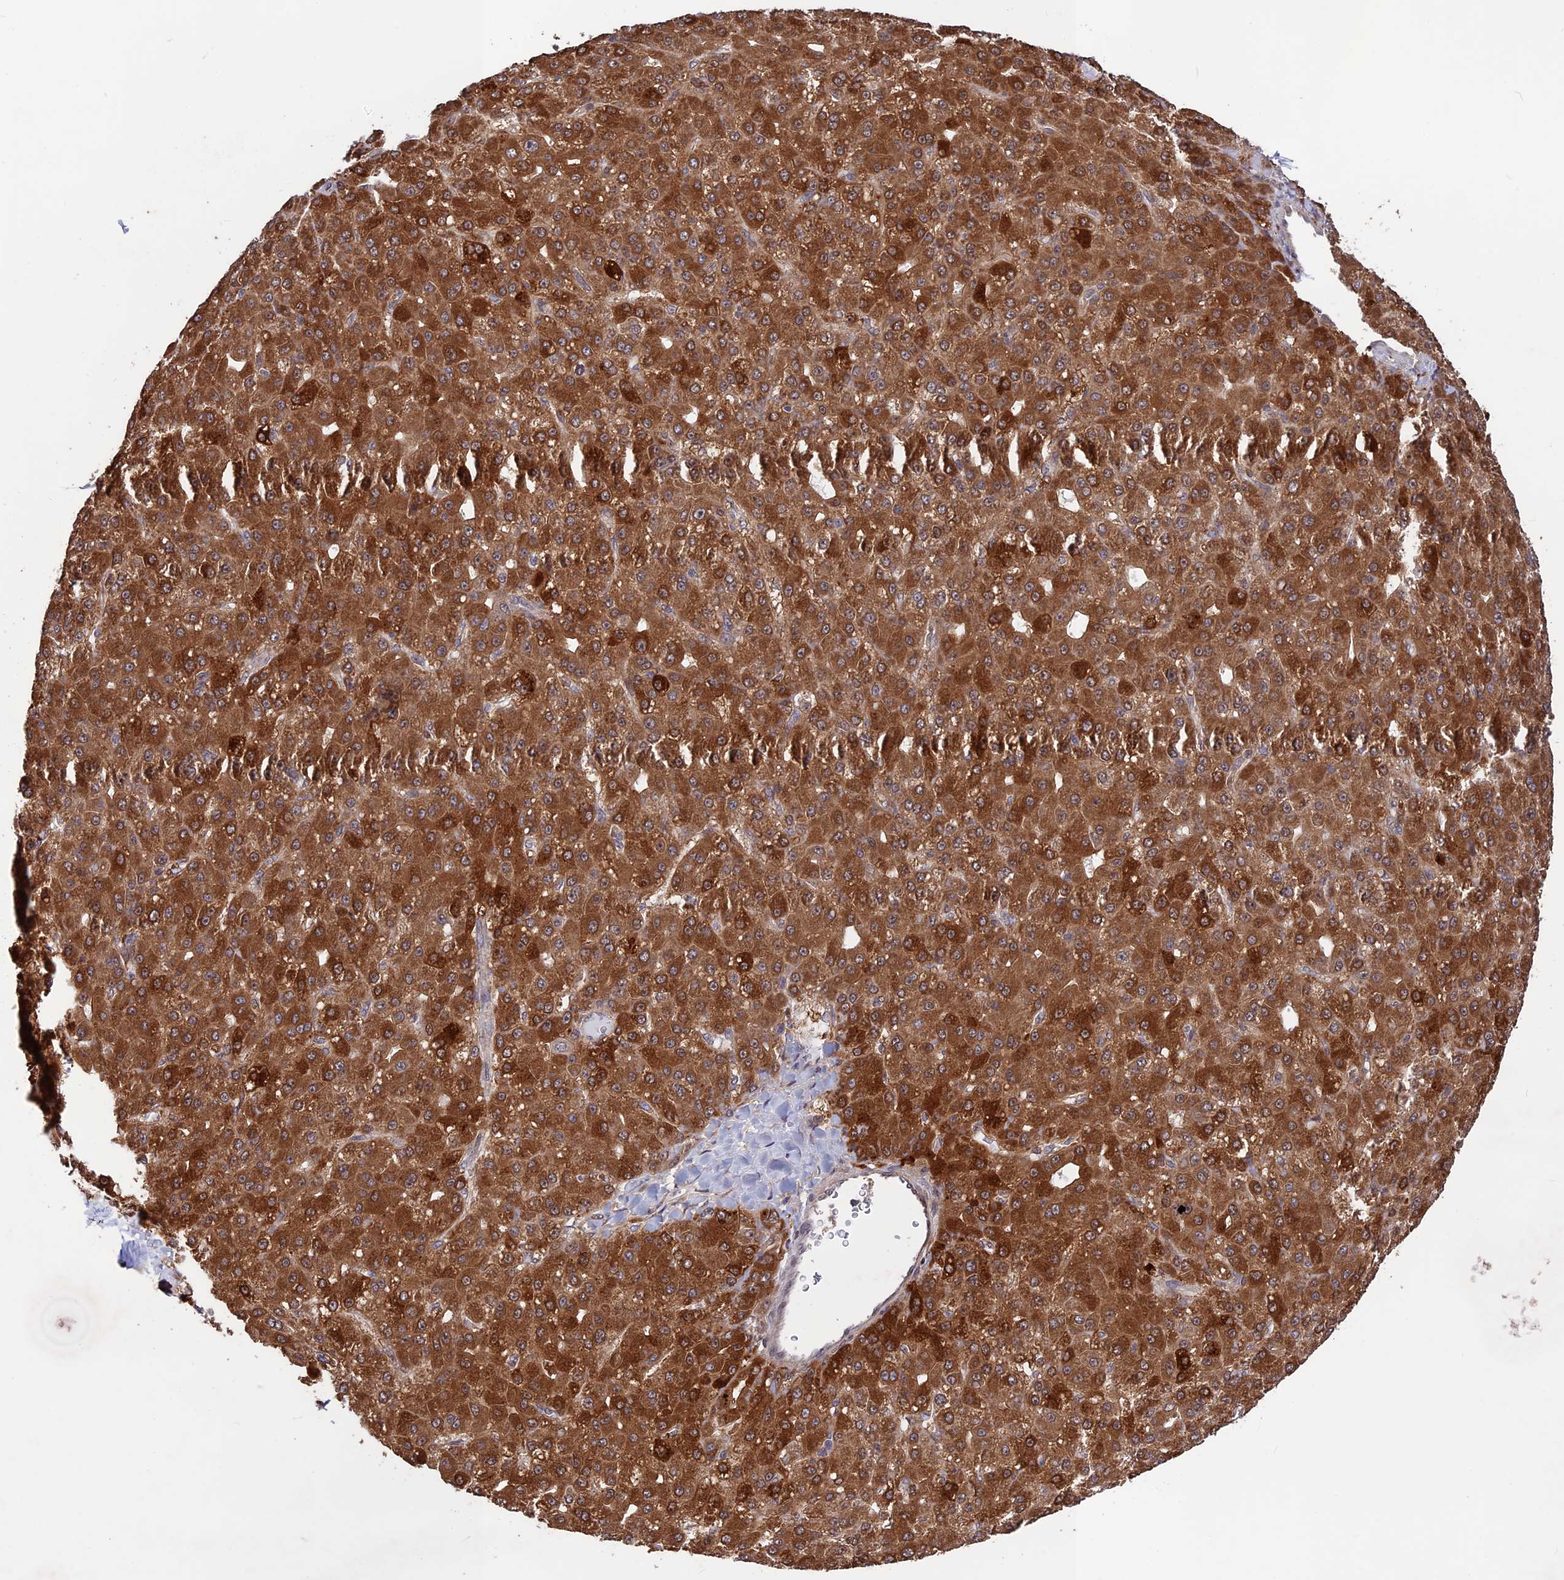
{"staining": {"intensity": "strong", "quantity": ">75%", "location": "cytoplasmic/membranous"}, "tissue": "liver cancer", "cell_type": "Tumor cells", "image_type": "cancer", "snomed": [{"axis": "morphology", "description": "Carcinoma, Hepatocellular, NOS"}, {"axis": "topography", "description": "Liver"}], "caption": "Immunohistochemistry micrograph of neoplastic tissue: liver cancer (hepatocellular carcinoma) stained using immunohistochemistry (IHC) exhibits high levels of strong protein expression localized specifically in the cytoplasmic/membranous of tumor cells, appearing as a cytoplasmic/membranous brown color.", "gene": "MAST2", "patient": {"sex": "male", "age": 67}}